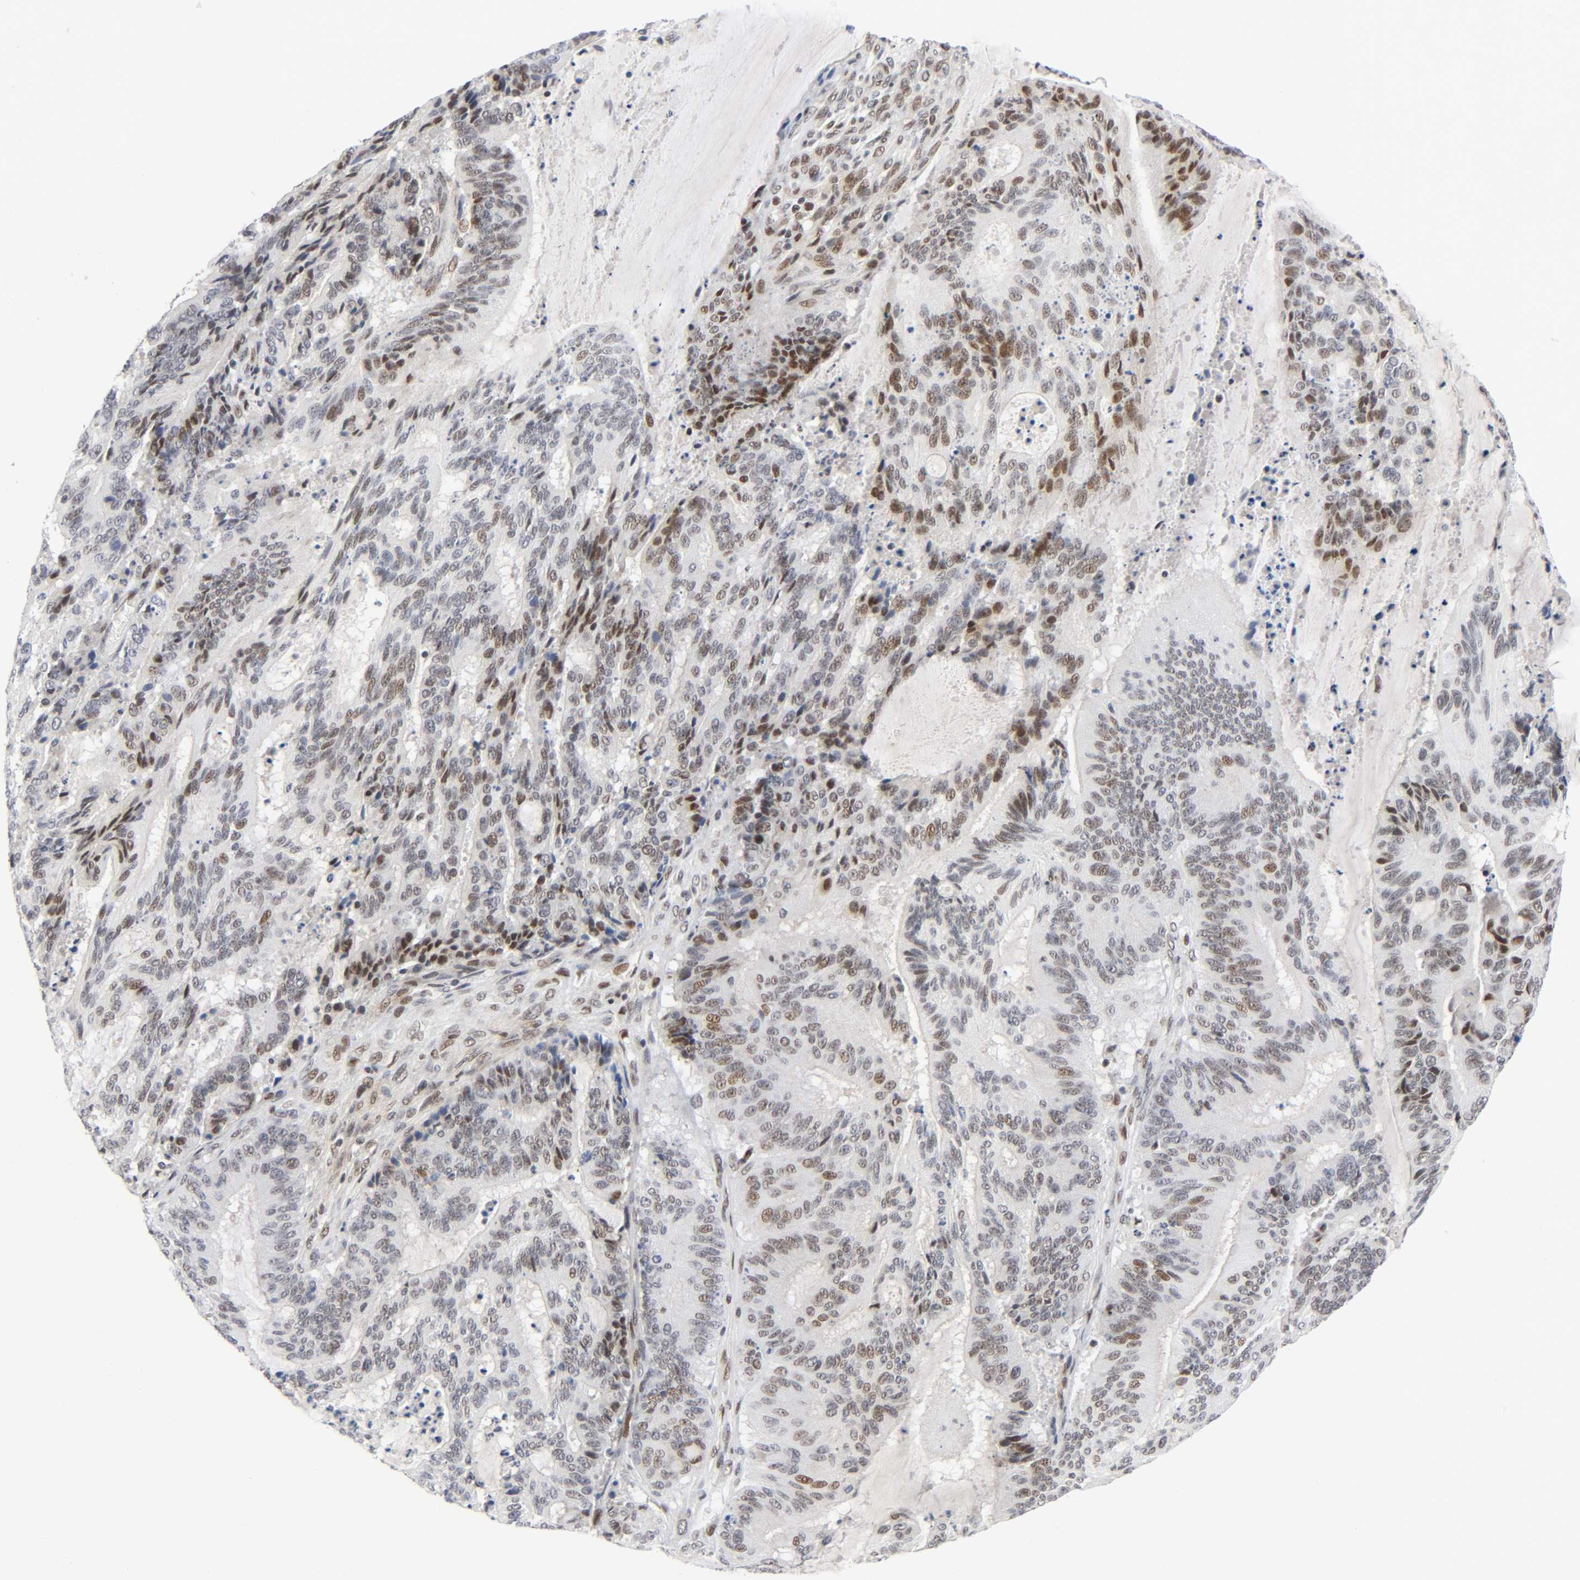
{"staining": {"intensity": "weak", "quantity": "25%-75%", "location": "nuclear"}, "tissue": "liver cancer", "cell_type": "Tumor cells", "image_type": "cancer", "snomed": [{"axis": "morphology", "description": "Cholangiocarcinoma"}, {"axis": "topography", "description": "Liver"}], "caption": "Immunohistochemistry (IHC) image of neoplastic tissue: human liver cancer (cholangiocarcinoma) stained using IHC shows low levels of weak protein expression localized specifically in the nuclear of tumor cells, appearing as a nuclear brown color.", "gene": "DIDO1", "patient": {"sex": "female", "age": 73}}